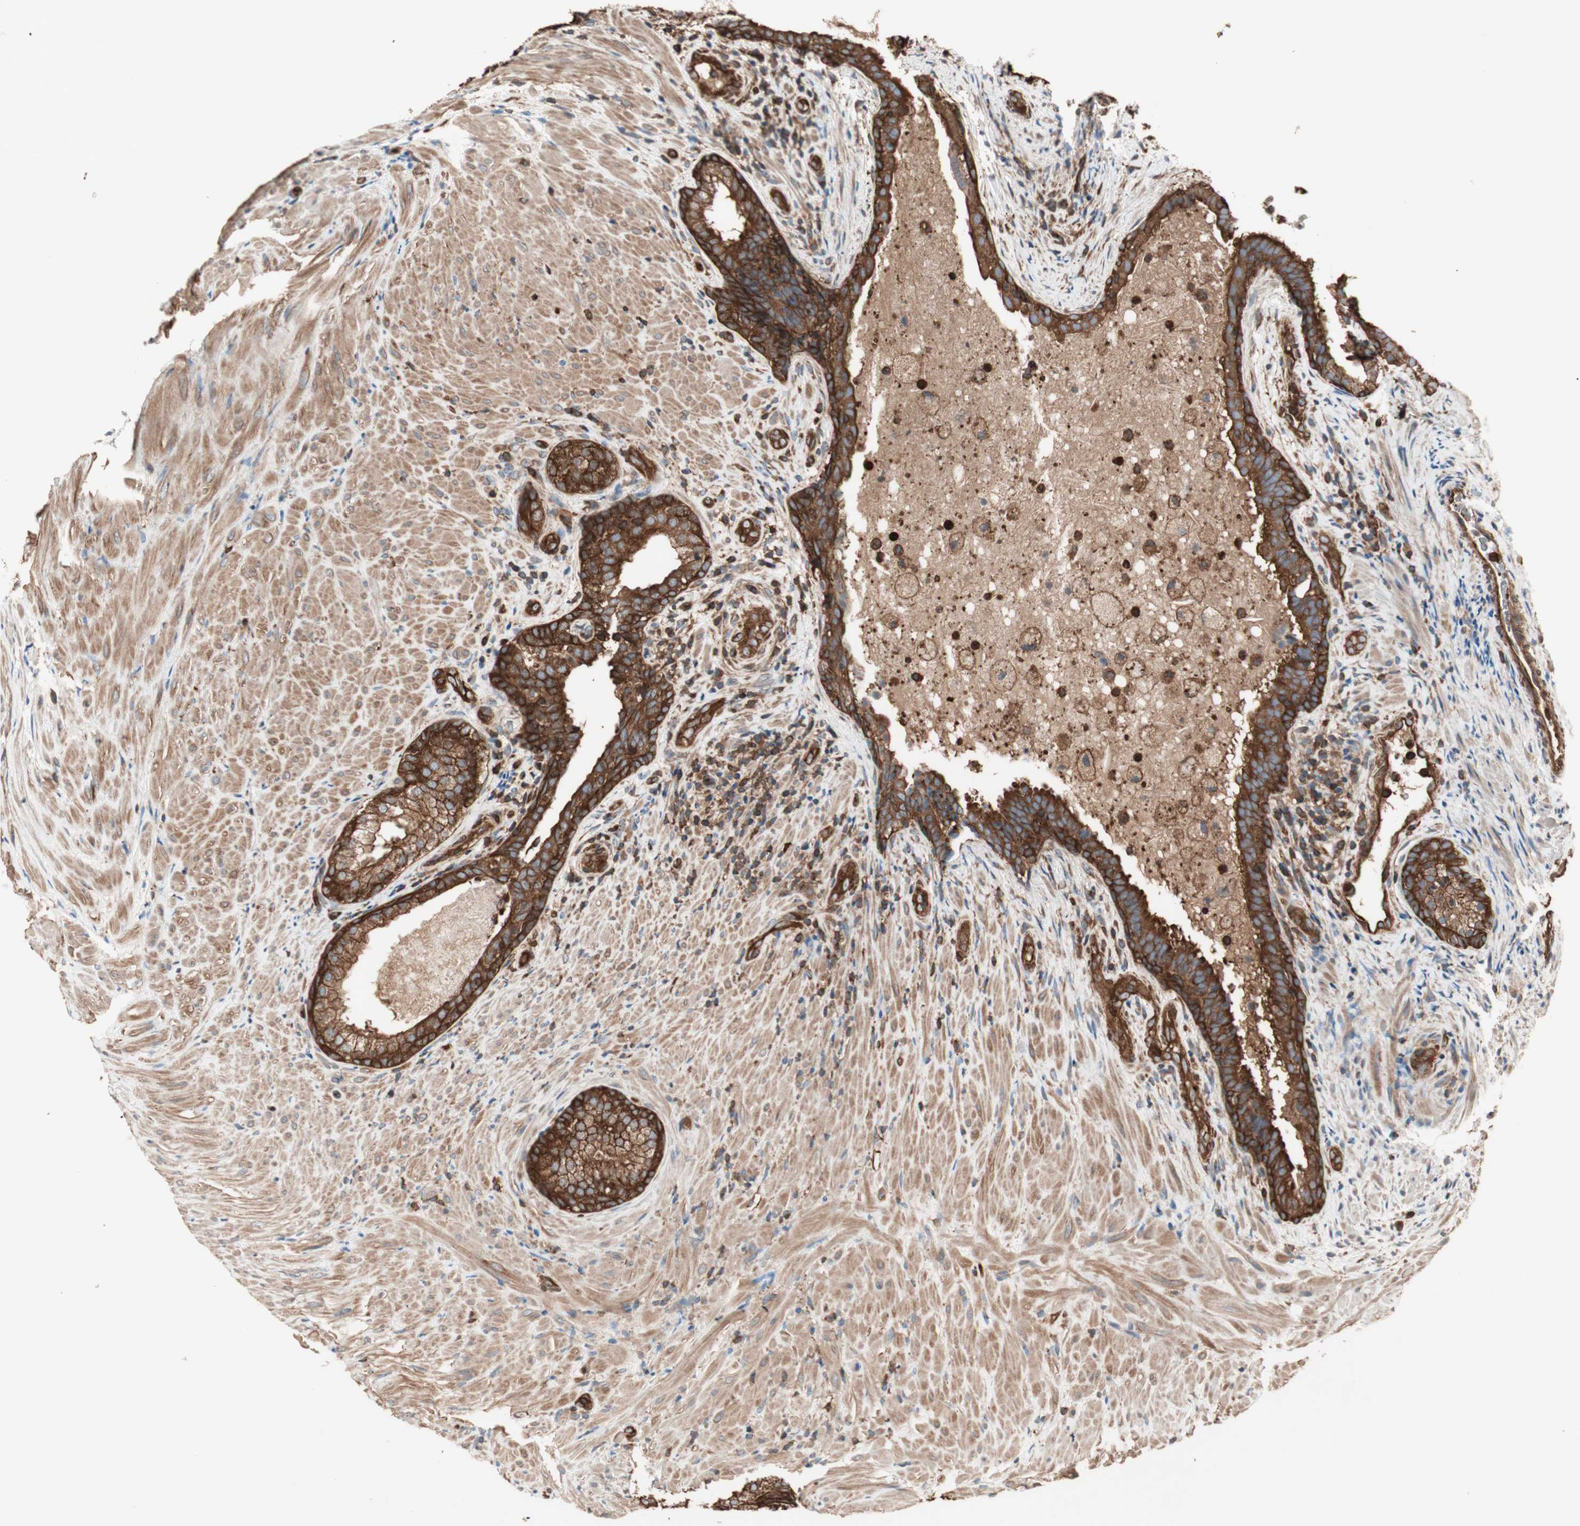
{"staining": {"intensity": "strong", "quantity": ">75%", "location": "cytoplasmic/membranous"}, "tissue": "prostate", "cell_type": "Glandular cells", "image_type": "normal", "snomed": [{"axis": "morphology", "description": "Normal tissue, NOS"}, {"axis": "topography", "description": "Prostate"}], "caption": "Protein expression analysis of normal human prostate reveals strong cytoplasmic/membranous expression in approximately >75% of glandular cells. The protein of interest is stained brown, and the nuclei are stained in blue (DAB (3,3'-diaminobenzidine) IHC with brightfield microscopy, high magnification).", "gene": "TCP11L1", "patient": {"sex": "male", "age": 76}}